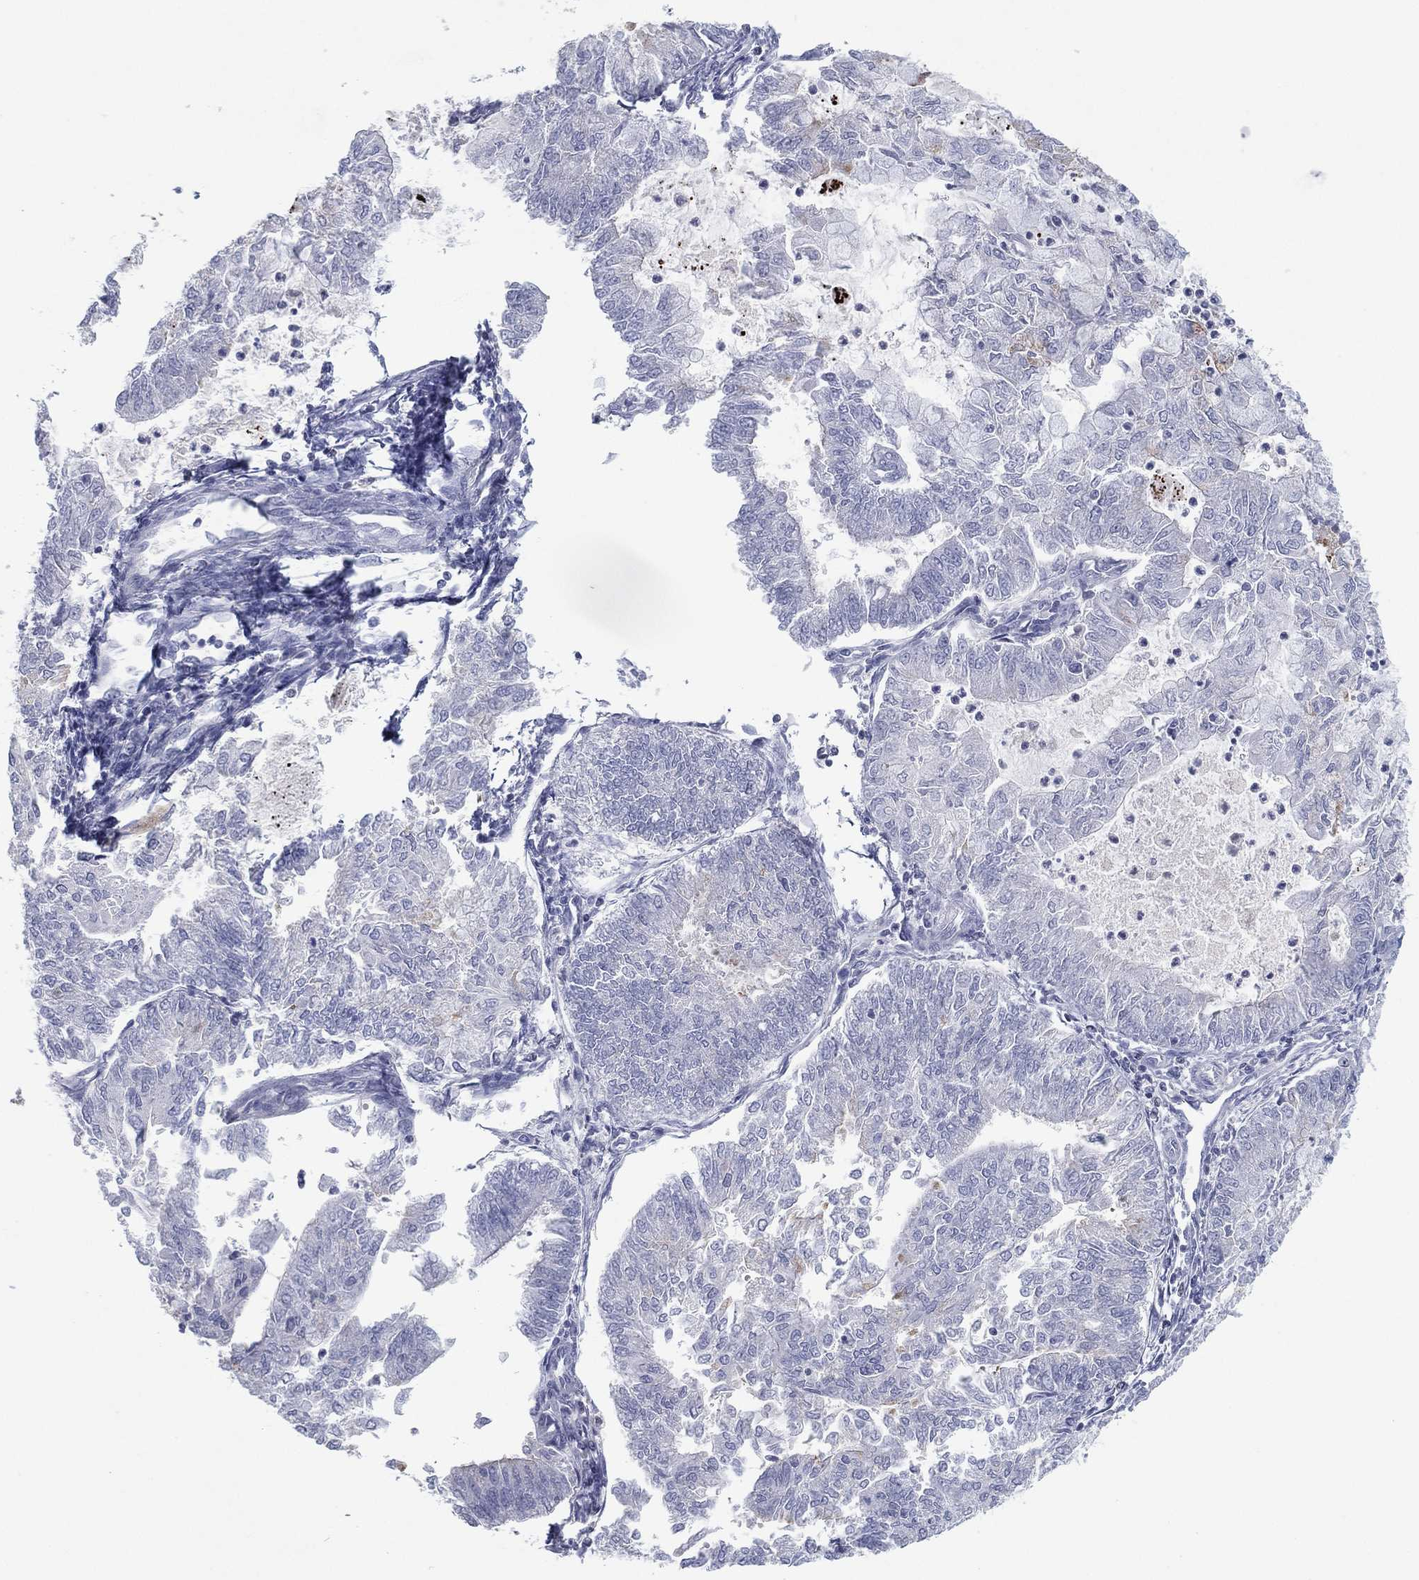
{"staining": {"intensity": "negative", "quantity": "none", "location": "none"}, "tissue": "endometrial cancer", "cell_type": "Tumor cells", "image_type": "cancer", "snomed": [{"axis": "morphology", "description": "Adenocarcinoma, NOS"}, {"axis": "topography", "description": "Endometrium"}], "caption": "Tumor cells are negative for brown protein staining in endometrial cancer (adenocarcinoma). (IHC, brightfield microscopy, high magnification).", "gene": "CPT1B", "patient": {"sex": "female", "age": 59}}